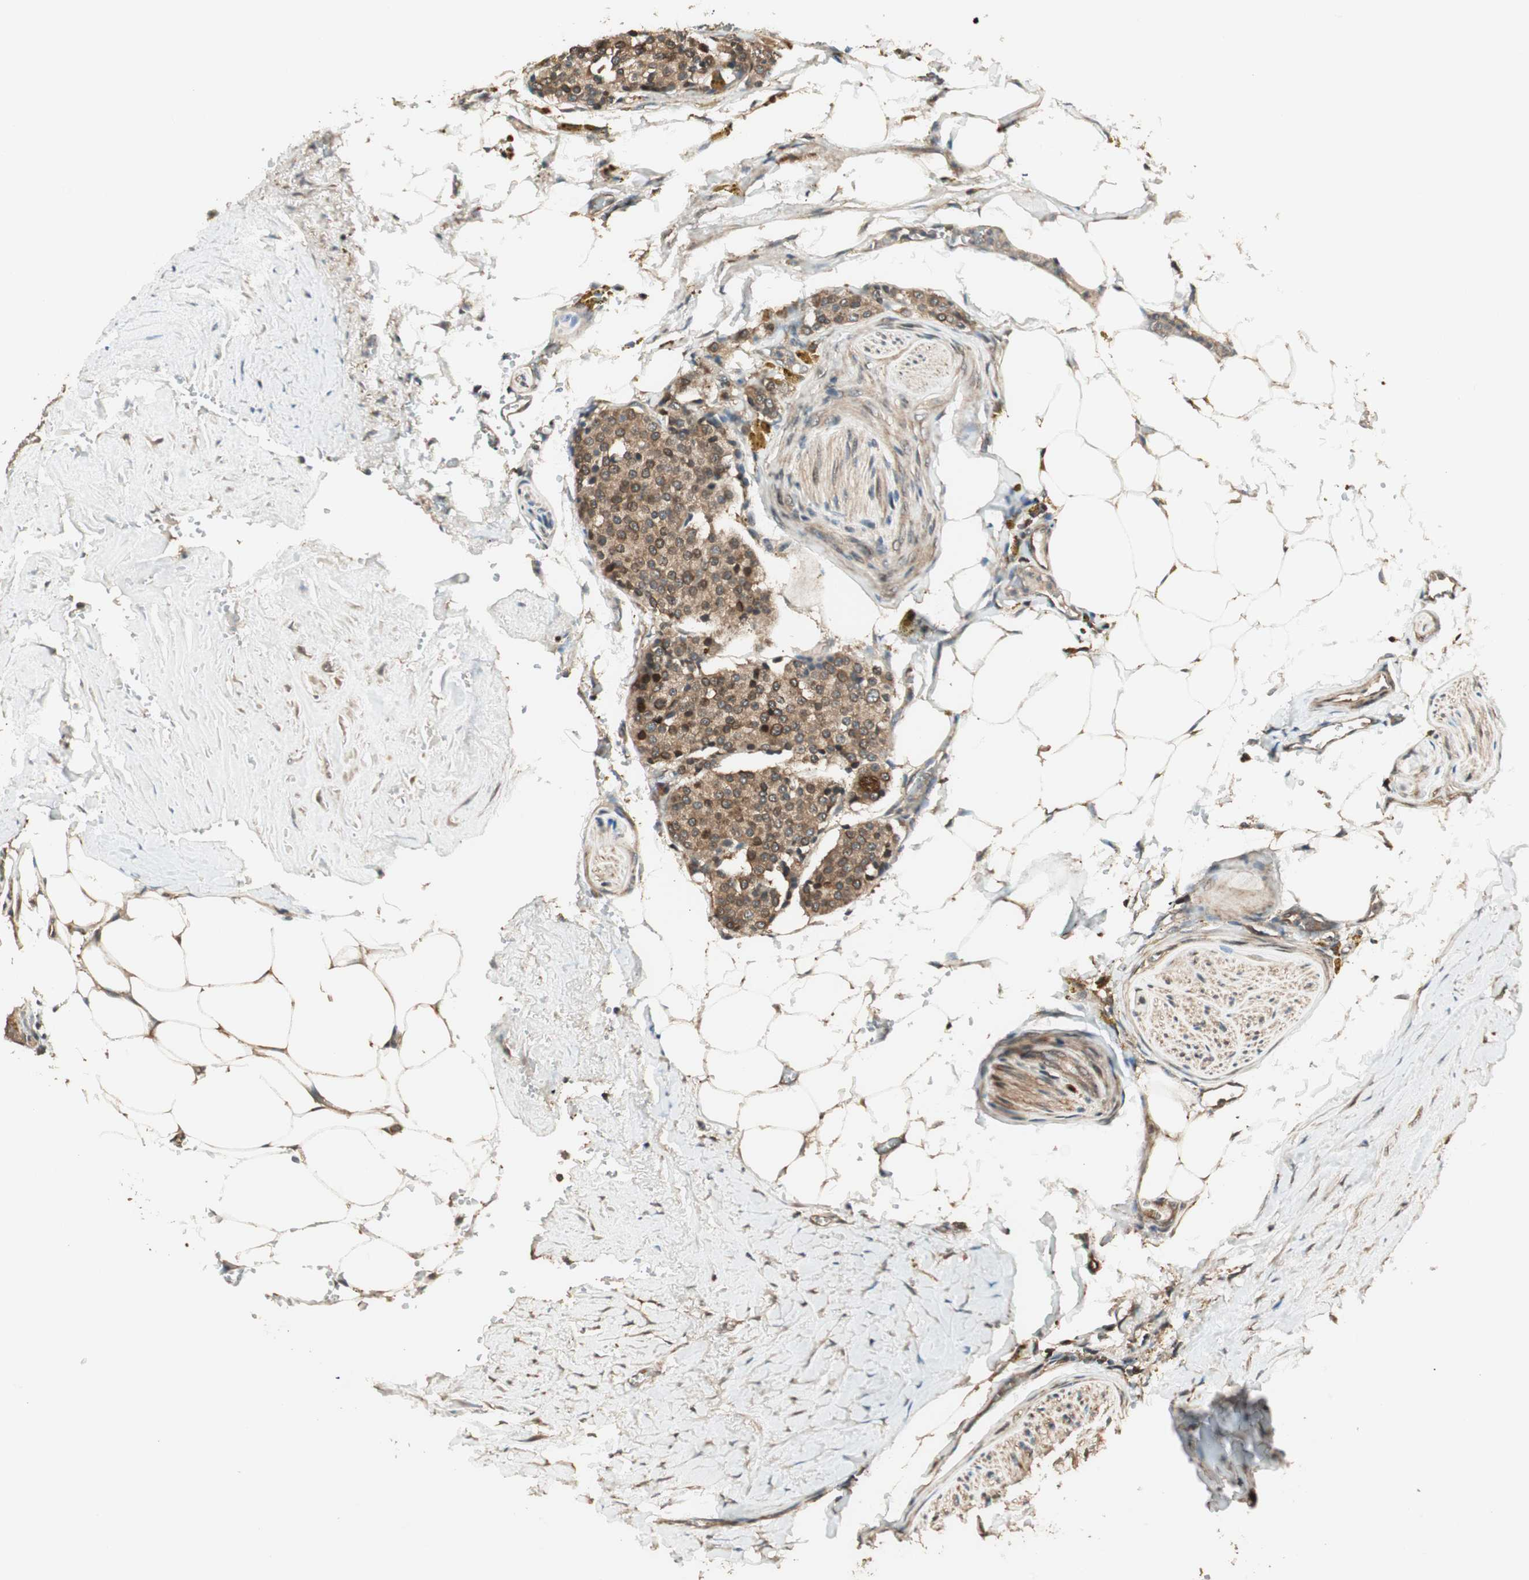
{"staining": {"intensity": "moderate", "quantity": ">75%", "location": "cytoplasmic/membranous,nuclear"}, "tissue": "carcinoid", "cell_type": "Tumor cells", "image_type": "cancer", "snomed": [{"axis": "morphology", "description": "Carcinoid, malignant, NOS"}, {"axis": "topography", "description": "Colon"}], "caption": "A brown stain shows moderate cytoplasmic/membranous and nuclear positivity of a protein in human carcinoid (malignant) tumor cells.", "gene": "CNOT4", "patient": {"sex": "female", "age": 61}}